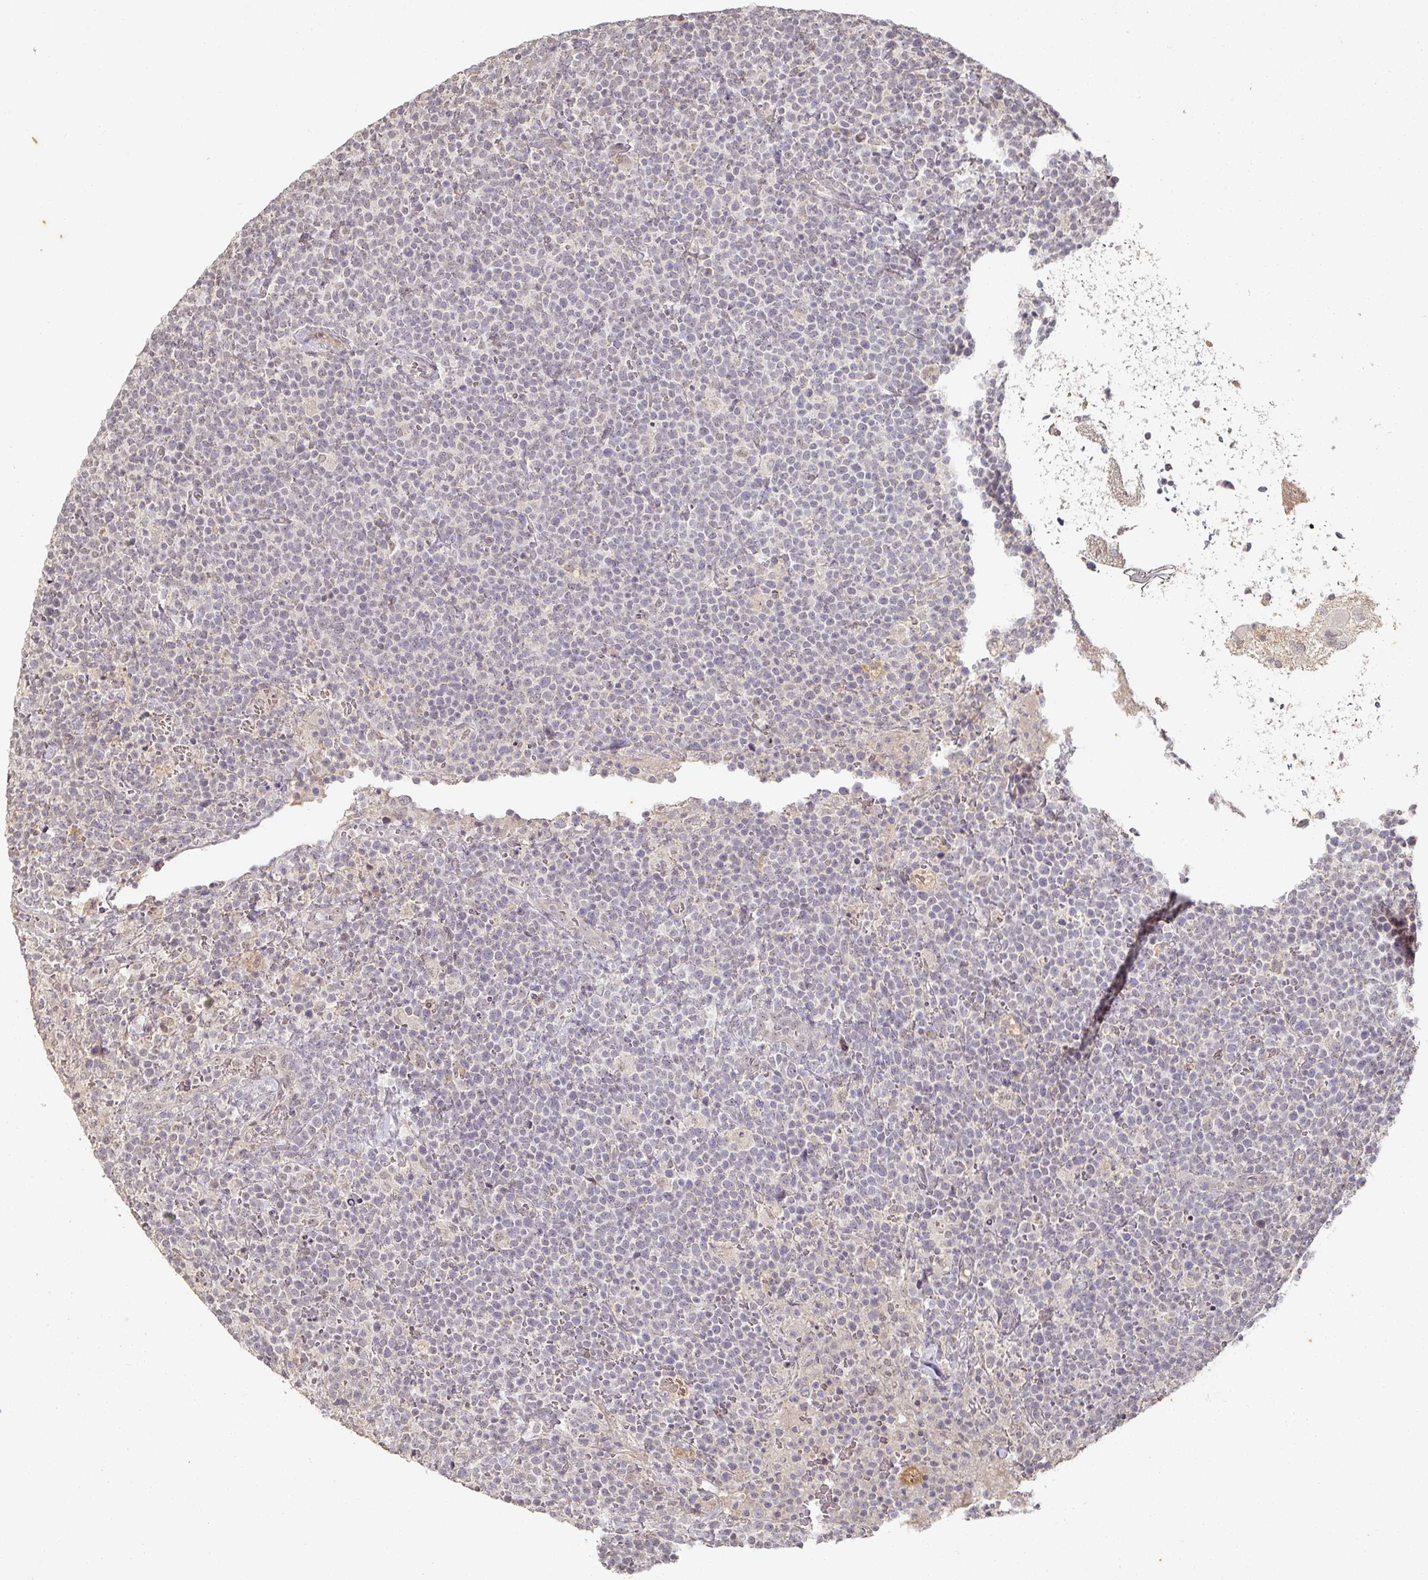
{"staining": {"intensity": "negative", "quantity": "none", "location": "none"}, "tissue": "lymphoma", "cell_type": "Tumor cells", "image_type": "cancer", "snomed": [{"axis": "morphology", "description": "Malignant lymphoma, non-Hodgkin's type, High grade"}, {"axis": "topography", "description": "Lymph node"}], "caption": "Immunohistochemical staining of high-grade malignant lymphoma, non-Hodgkin's type demonstrates no significant staining in tumor cells.", "gene": "CAPN5", "patient": {"sex": "male", "age": 61}}